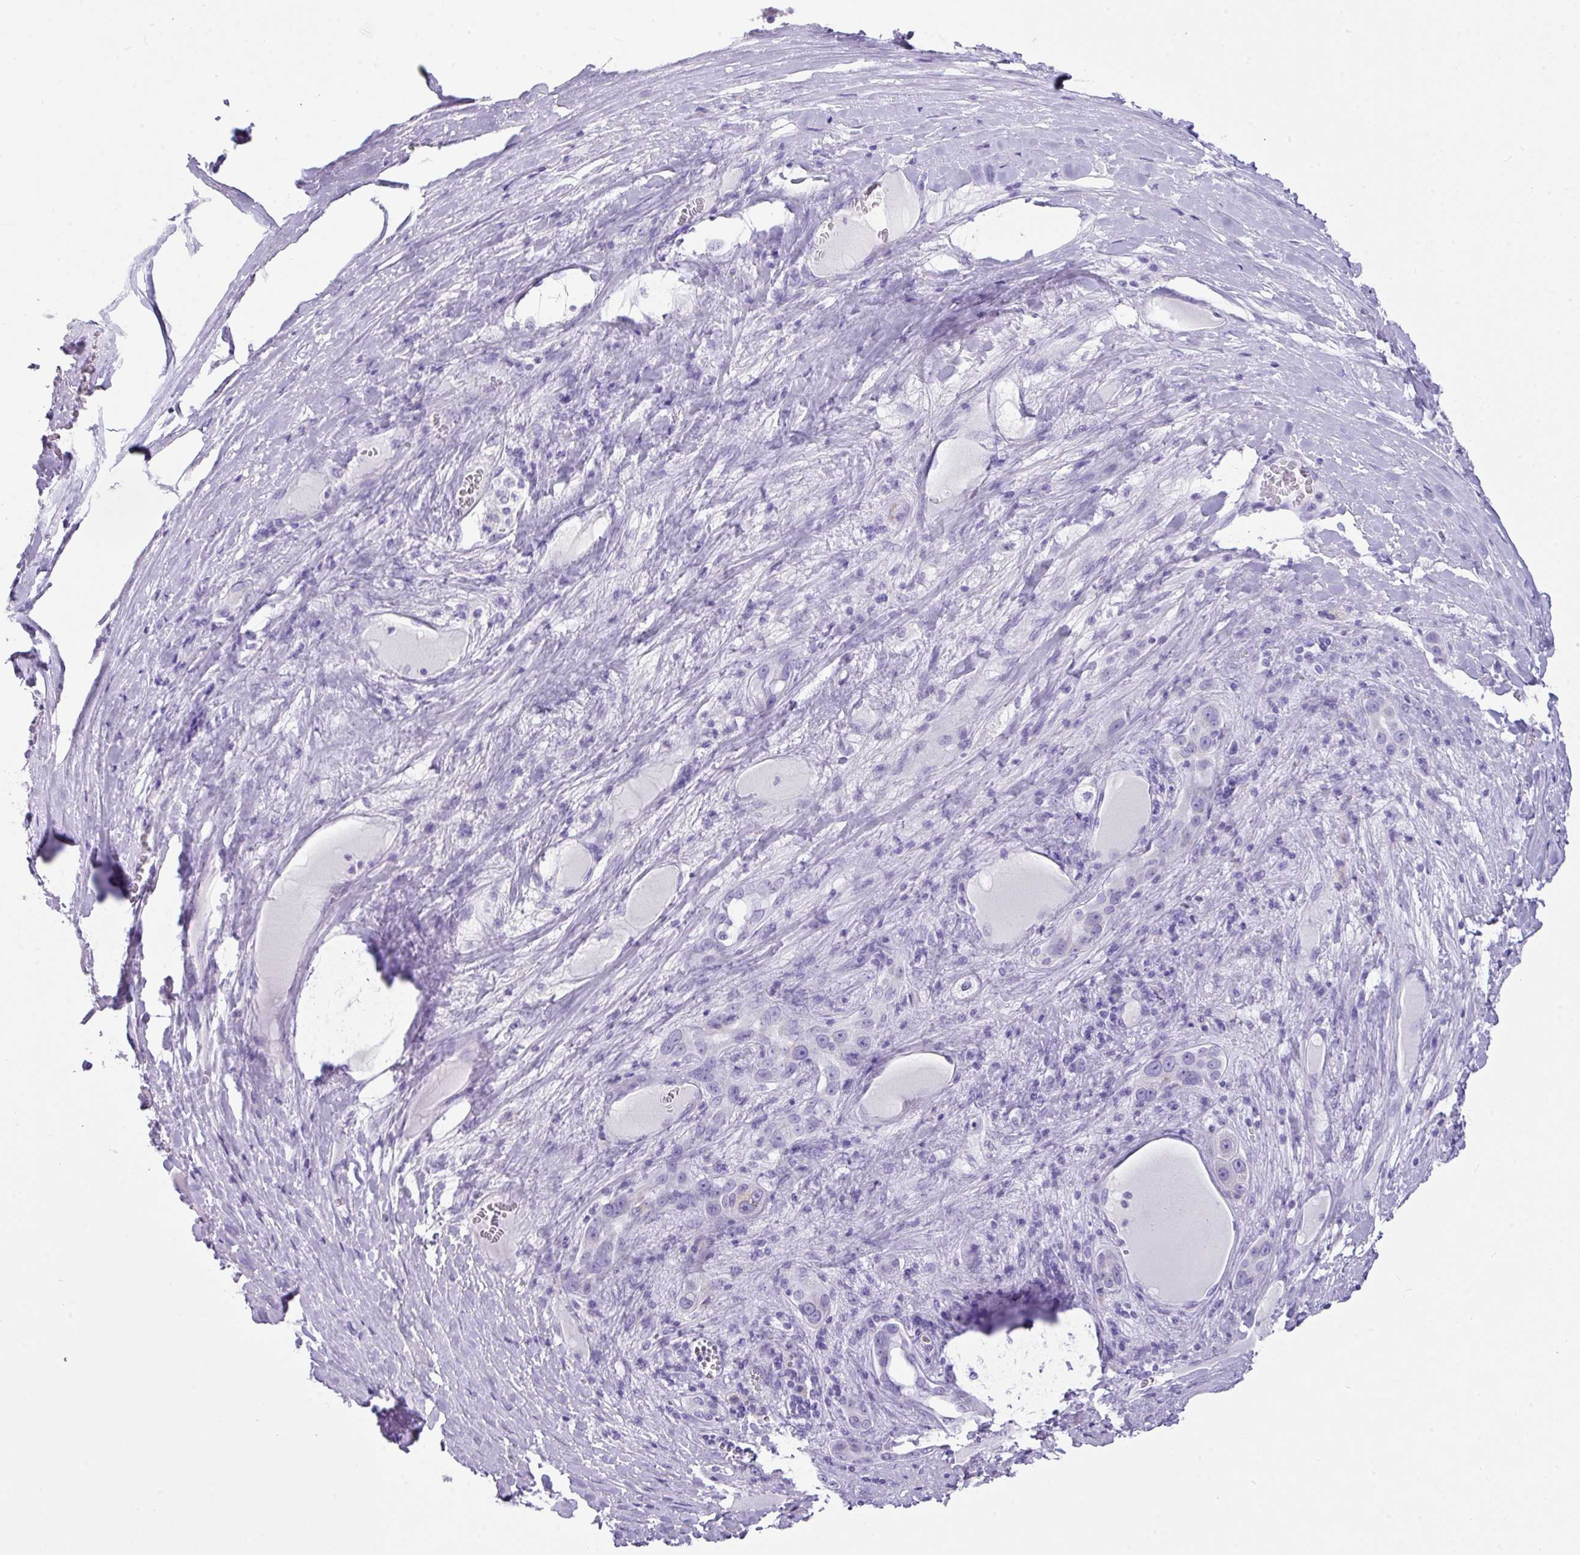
{"staining": {"intensity": "negative", "quantity": "none", "location": "none"}, "tissue": "liver cancer", "cell_type": "Tumor cells", "image_type": "cancer", "snomed": [{"axis": "morphology", "description": "Carcinoma, Hepatocellular, NOS"}, {"axis": "topography", "description": "Liver"}], "caption": "A histopathology image of human liver cancer is negative for staining in tumor cells.", "gene": "NCCRP1", "patient": {"sex": "female", "age": 73}}